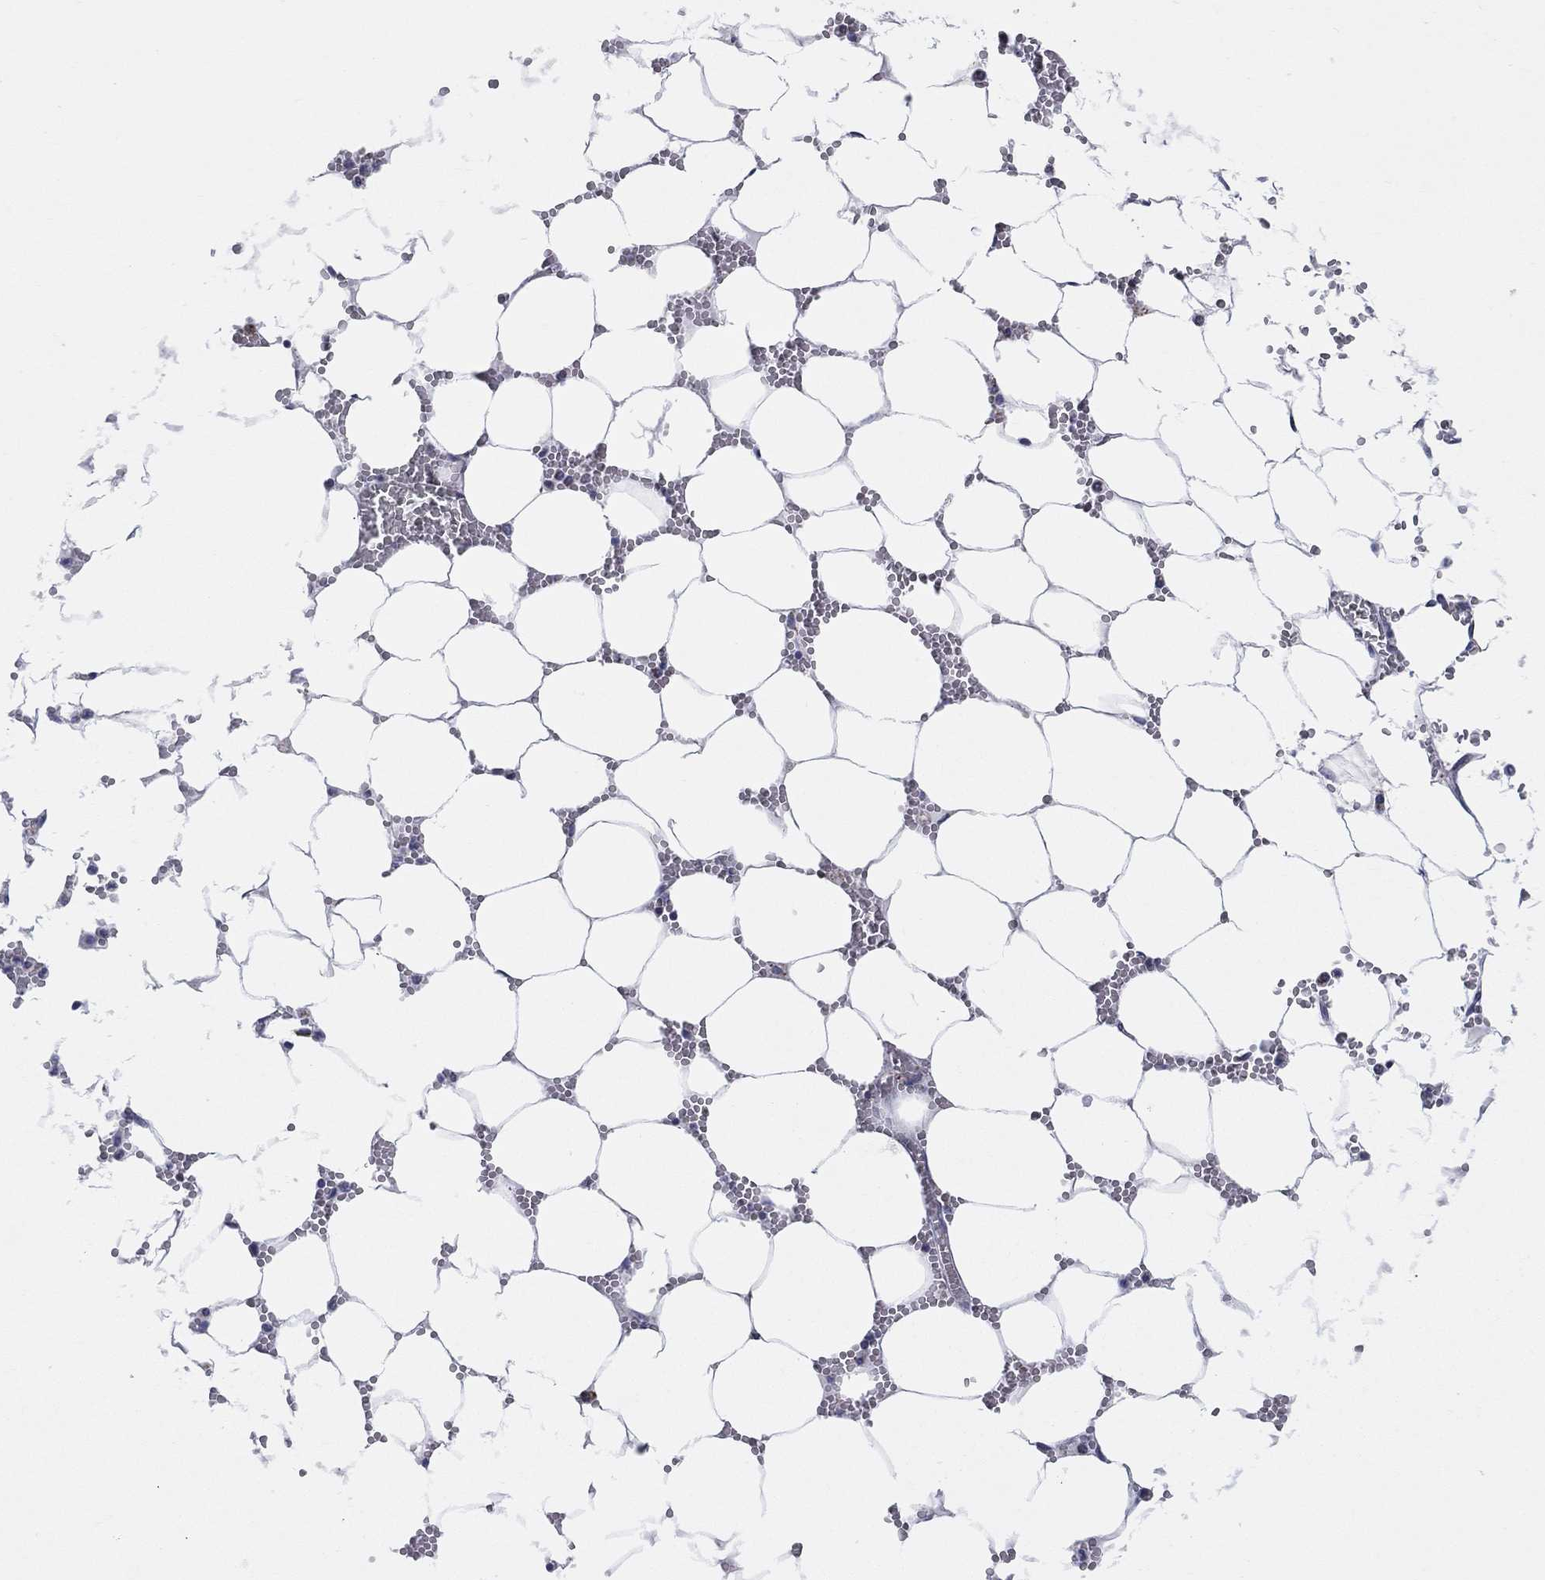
{"staining": {"intensity": "negative", "quantity": "none", "location": "none"}, "tissue": "bone marrow", "cell_type": "Hematopoietic cells", "image_type": "normal", "snomed": [{"axis": "morphology", "description": "Normal tissue, NOS"}, {"axis": "topography", "description": "Bone marrow"}], "caption": "A high-resolution histopathology image shows immunohistochemistry staining of unremarkable bone marrow, which demonstrates no significant positivity in hematopoietic cells. (Stains: DAB immunohistochemistry with hematoxylin counter stain, Microscopy: brightfield microscopy at high magnification).", "gene": "KISS1R", "patient": {"sex": "female", "age": 64}}